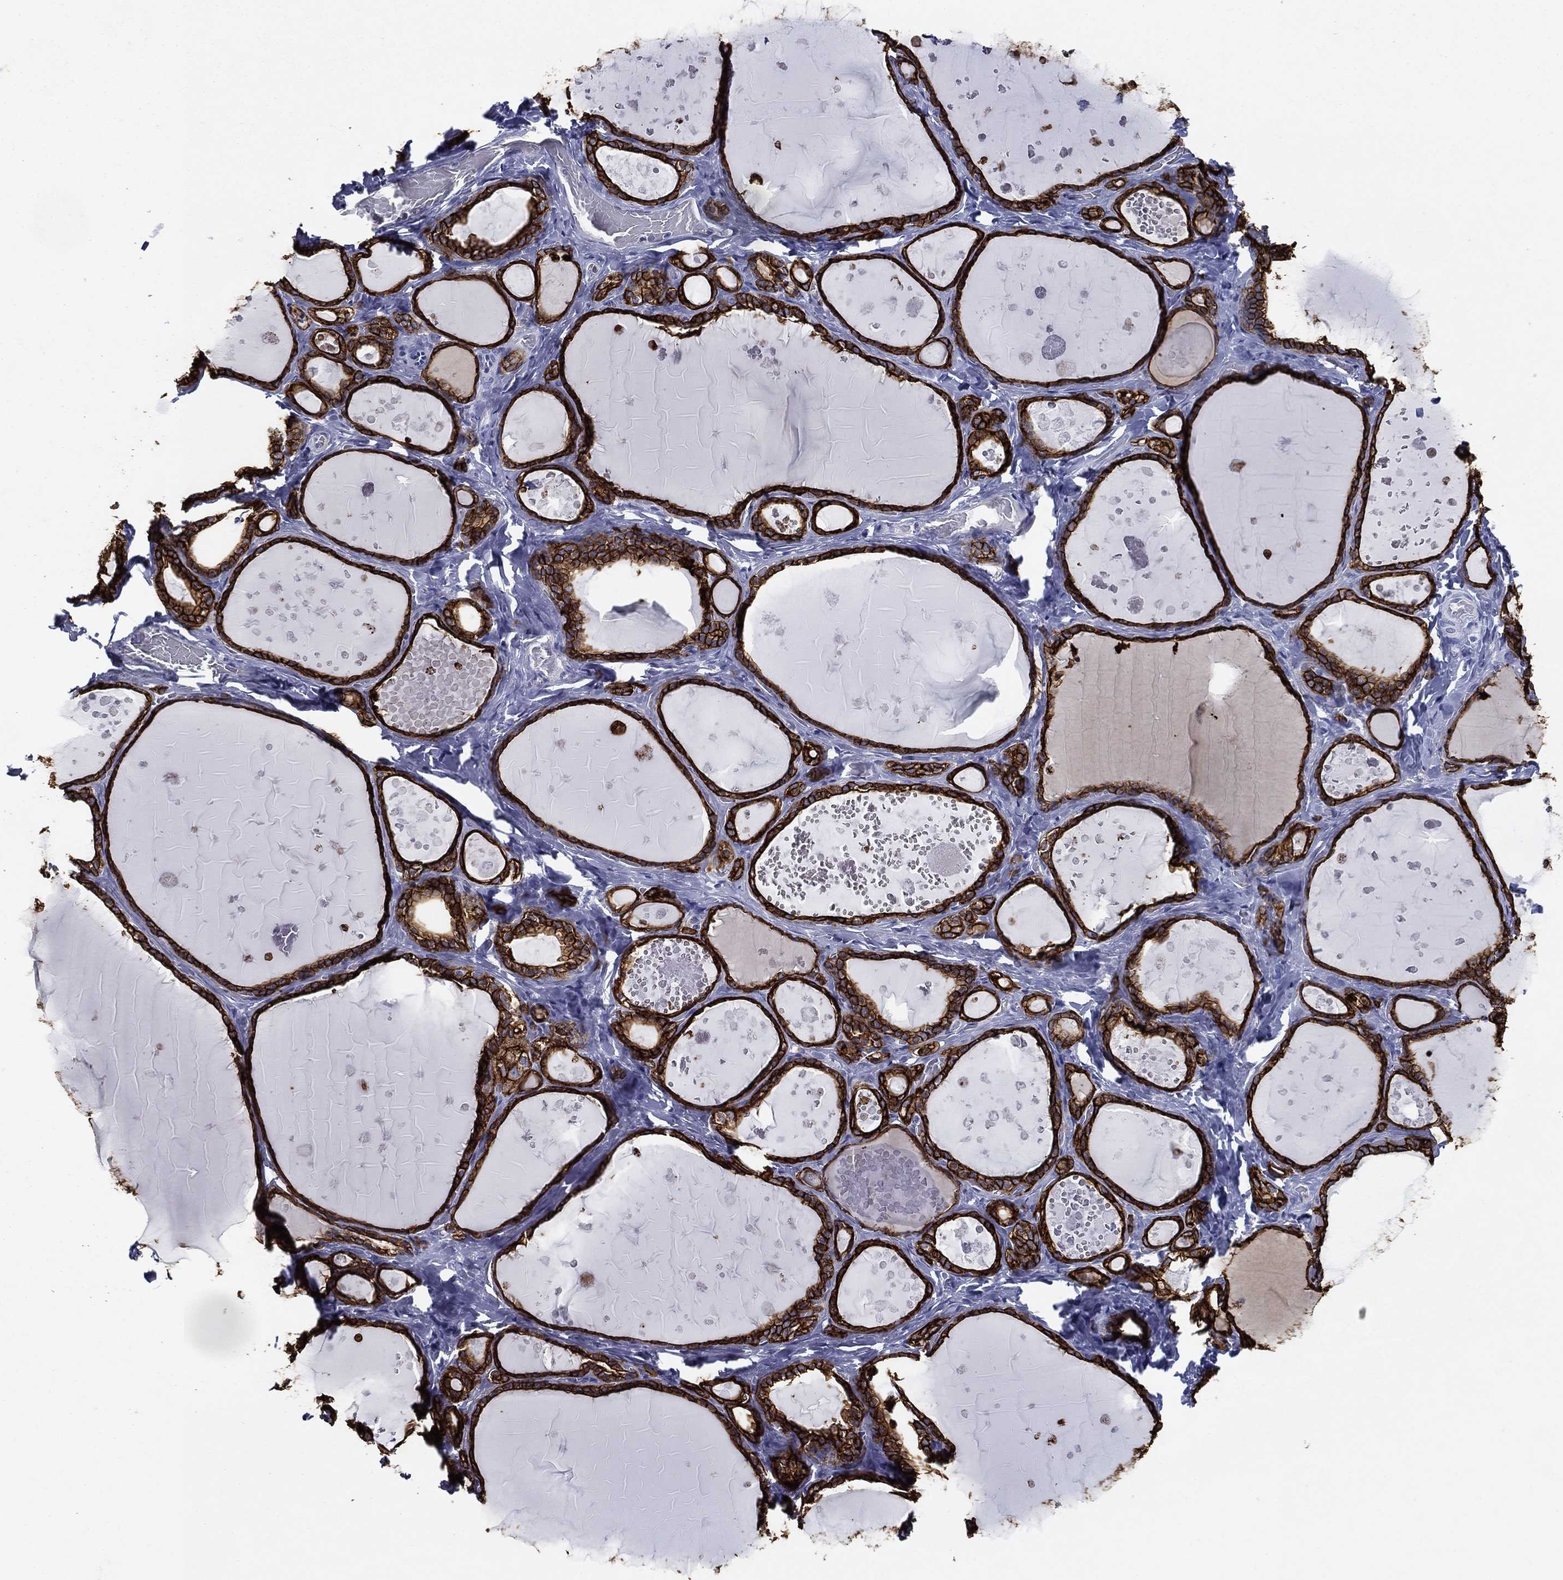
{"staining": {"intensity": "strong", "quantity": ">75%", "location": "cytoplasmic/membranous"}, "tissue": "thyroid gland", "cell_type": "Glandular cells", "image_type": "normal", "snomed": [{"axis": "morphology", "description": "Normal tissue, NOS"}, {"axis": "topography", "description": "Thyroid gland"}], "caption": "This is an image of IHC staining of unremarkable thyroid gland, which shows strong expression in the cytoplasmic/membranous of glandular cells.", "gene": "KRT7", "patient": {"sex": "female", "age": 56}}